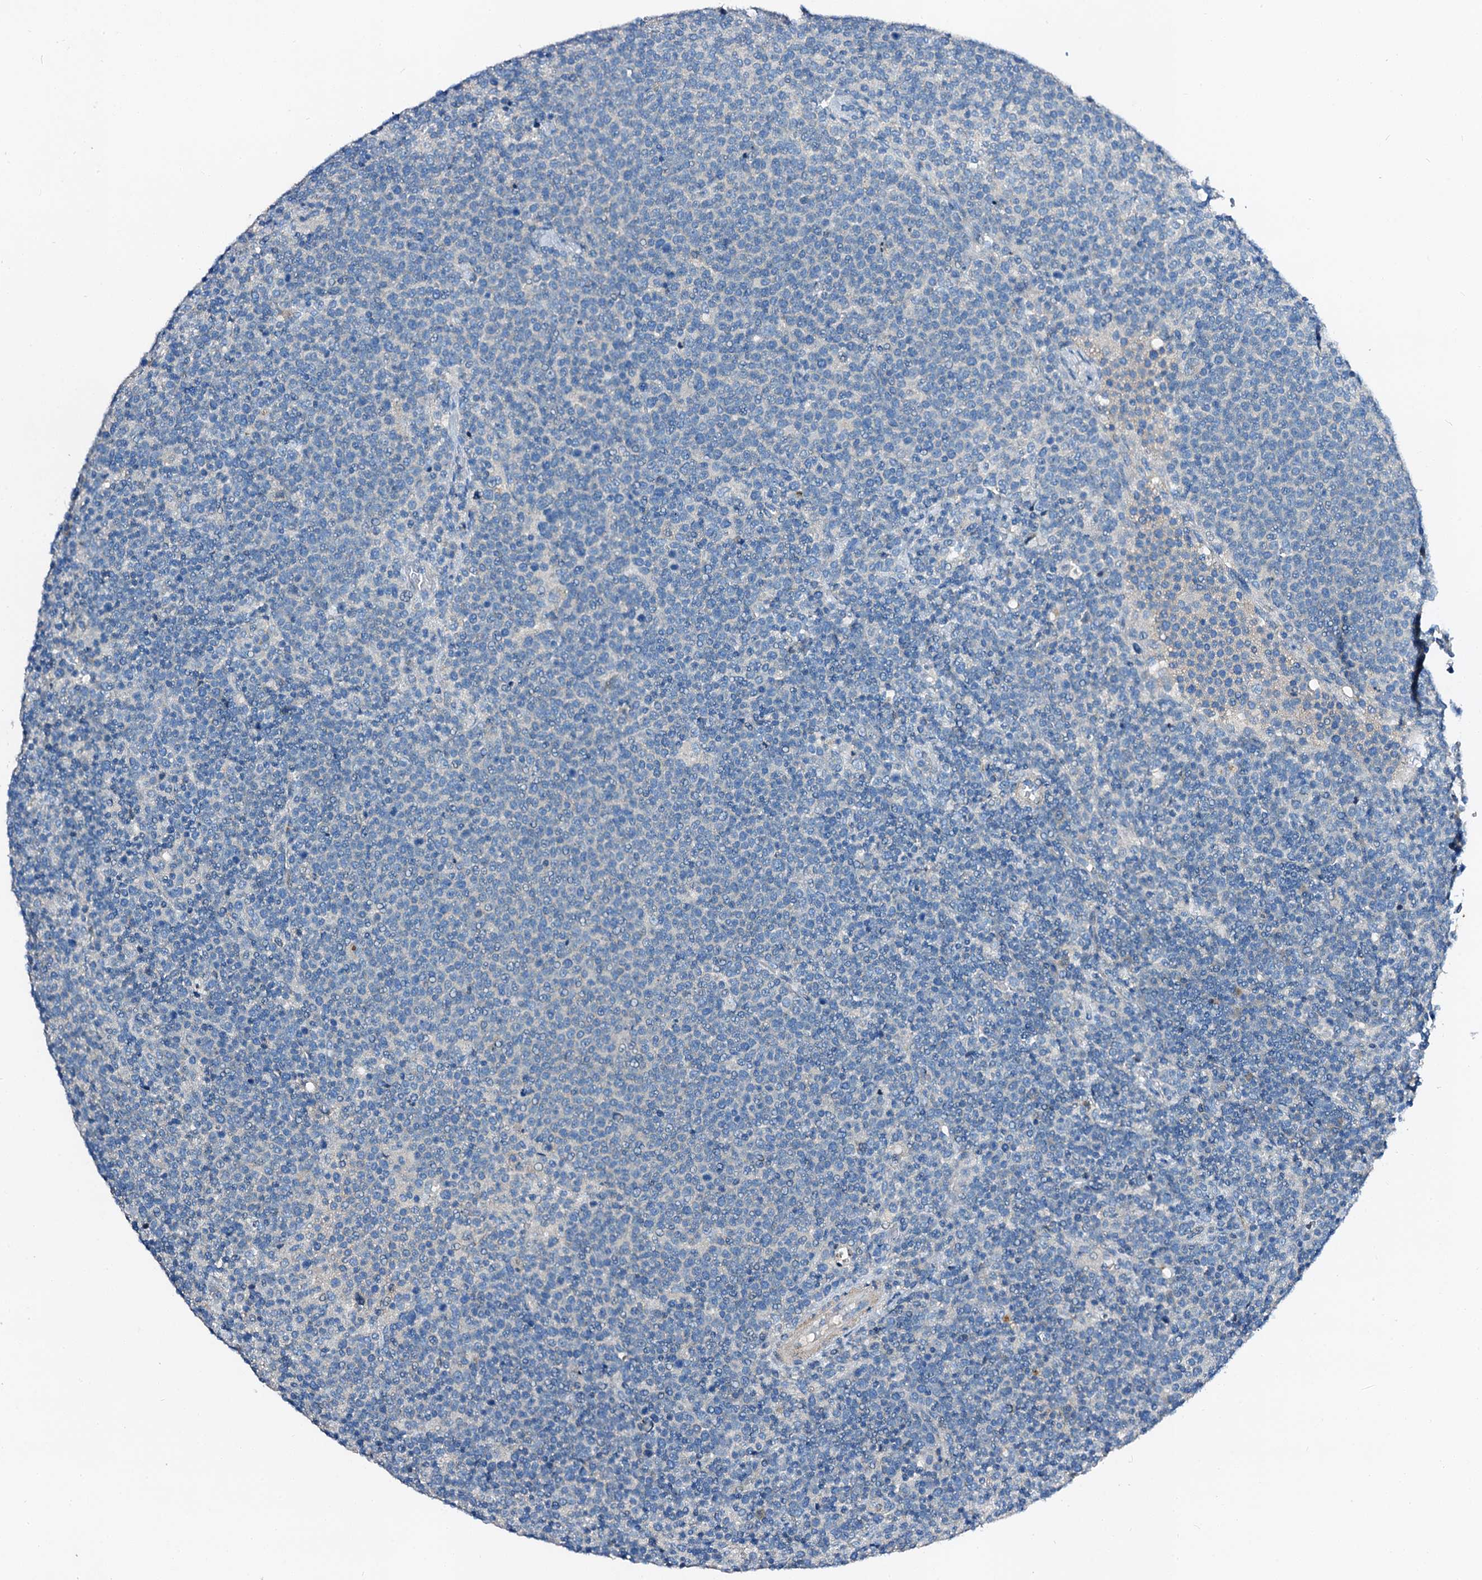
{"staining": {"intensity": "negative", "quantity": "none", "location": "none"}, "tissue": "lymphoma", "cell_type": "Tumor cells", "image_type": "cancer", "snomed": [{"axis": "morphology", "description": "Malignant lymphoma, non-Hodgkin's type, High grade"}, {"axis": "topography", "description": "Lymph node"}], "caption": "The photomicrograph displays no significant staining in tumor cells of lymphoma.", "gene": "FIBIN", "patient": {"sex": "male", "age": 61}}